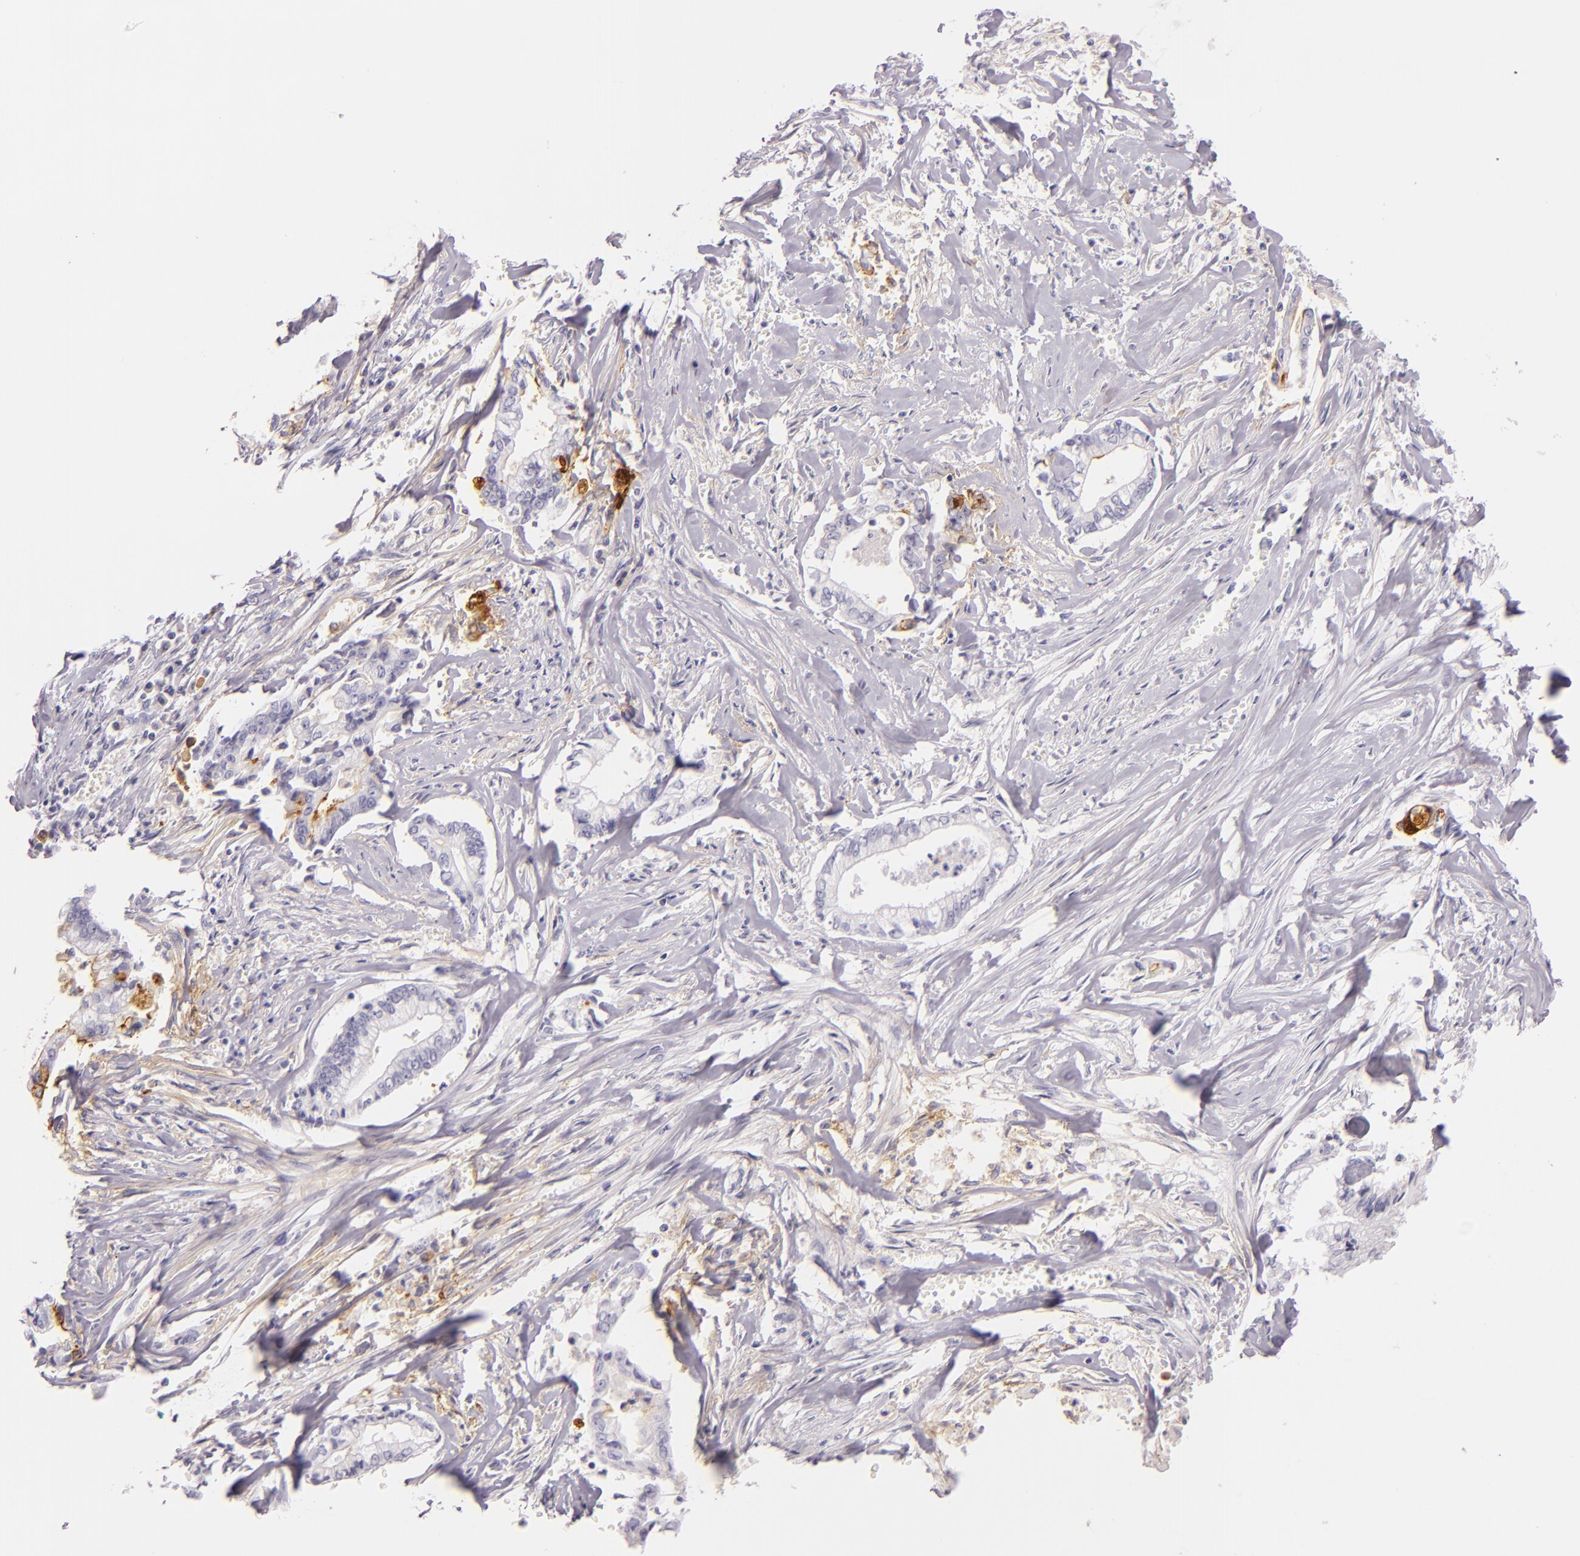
{"staining": {"intensity": "negative", "quantity": "none", "location": "none"}, "tissue": "liver cancer", "cell_type": "Tumor cells", "image_type": "cancer", "snomed": [{"axis": "morphology", "description": "Cholangiocarcinoma"}, {"axis": "topography", "description": "Liver"}], "caption": "Immunohistochemistry histopathology image of liver cholangiocarcinoma stained for a protein (brown), which reveals no staining in tumor cells.", "gene": "ICAM1", "patient": {"sex": "male", "age": 57}}